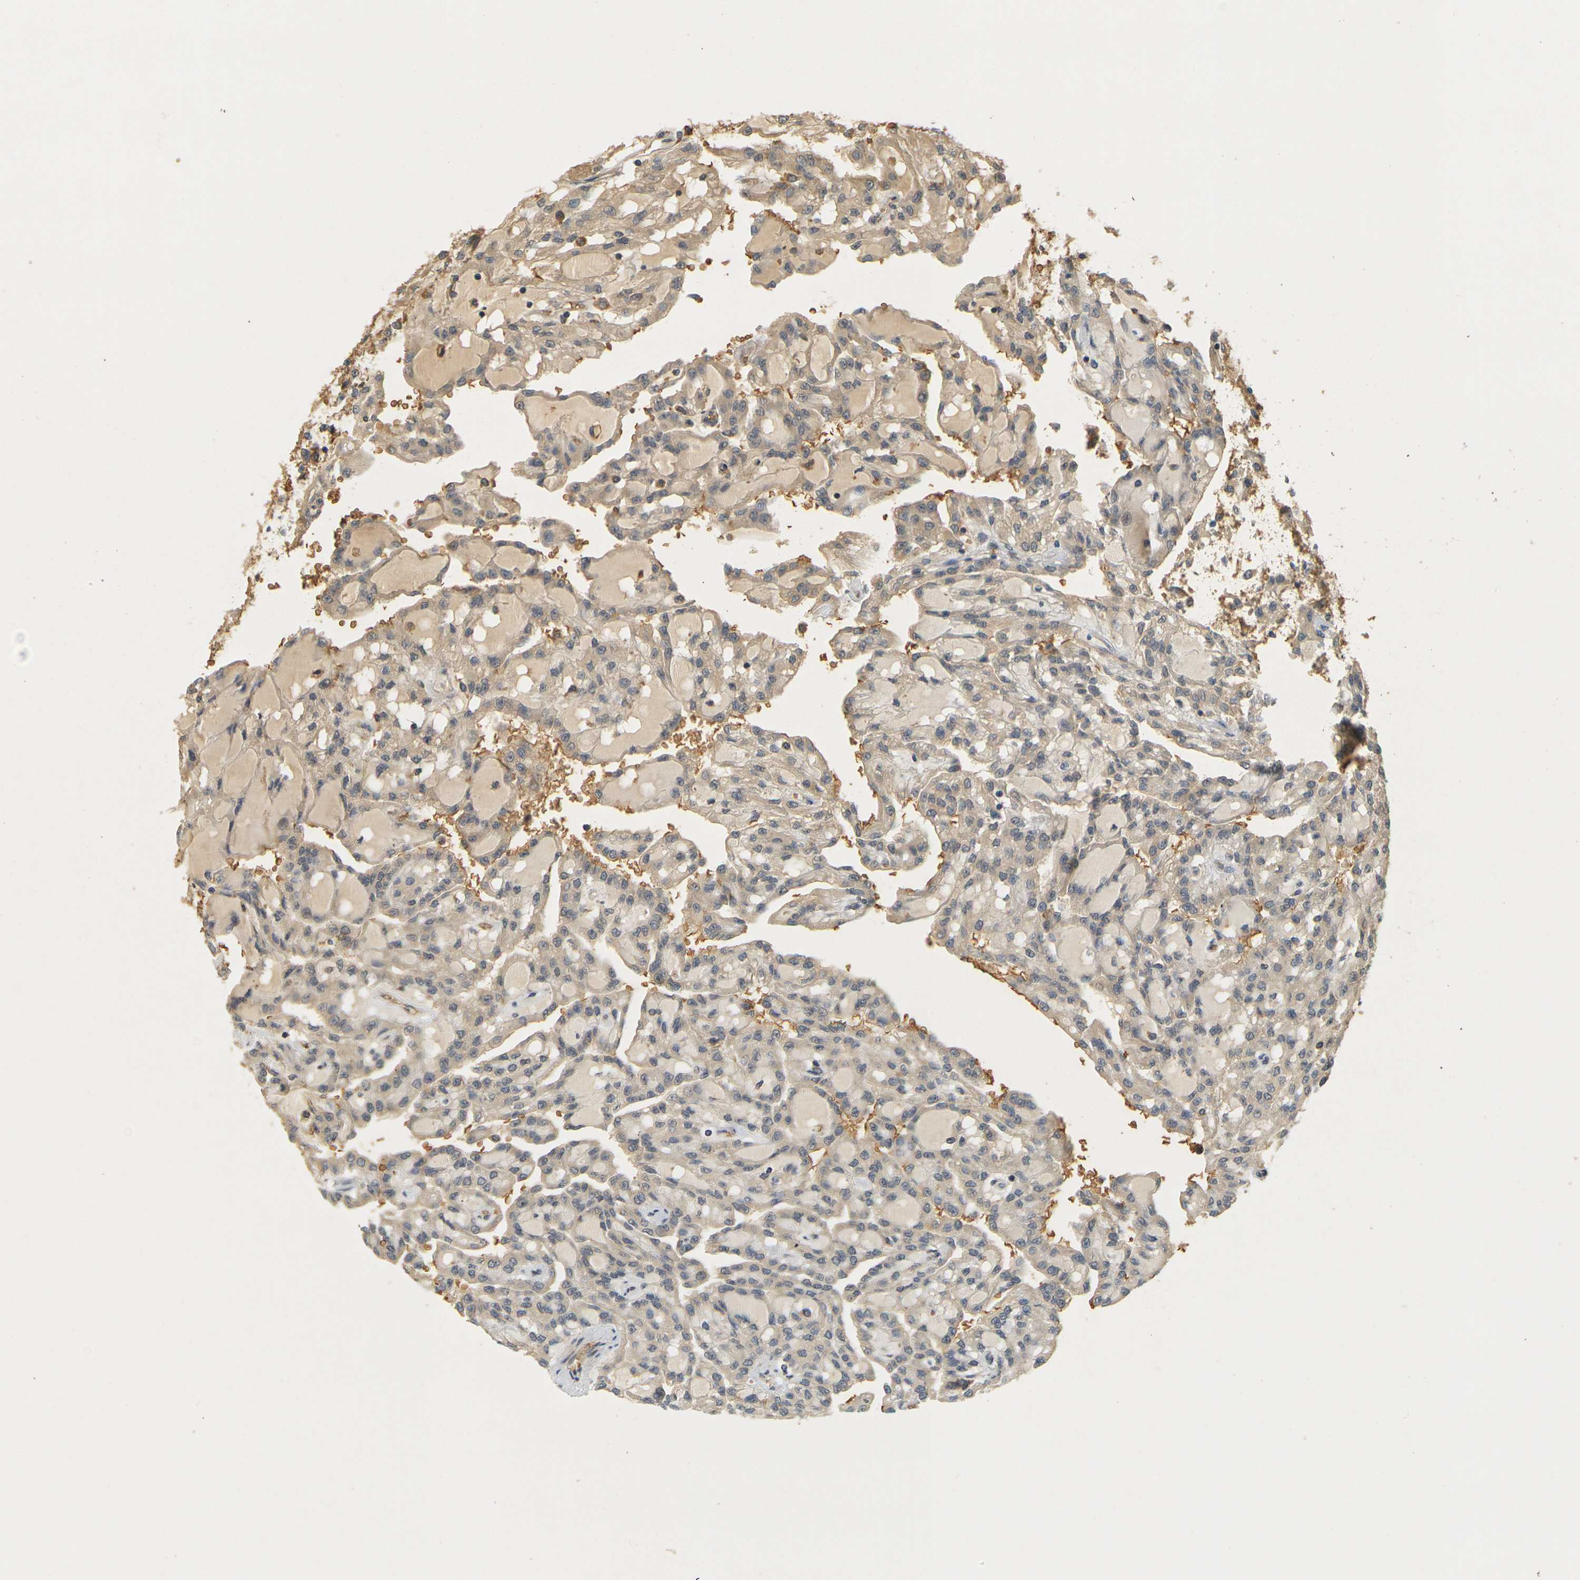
{"staining": {"intensity": "weak", "quantity": "25%-75%", "location": "cytoplasmic/membranous"}, "tissue": "renal cancer", "cell_type": "Tumor cells", "image_type": "cancer", "snomed": [{"axis": "morphology", "description": "Adenocarcinoma, NOS"}, {"axis": "topography", "description": "Kidney"}], "caption": "Approximately 25%-75% of tumor cells in renal cancer exhibit weak cytoplasmic/membranous protein staining as visualized by brown immunohistochemical staining.", "gene": "MEGF9", "patient": {"sex": "male", "age": 63}}